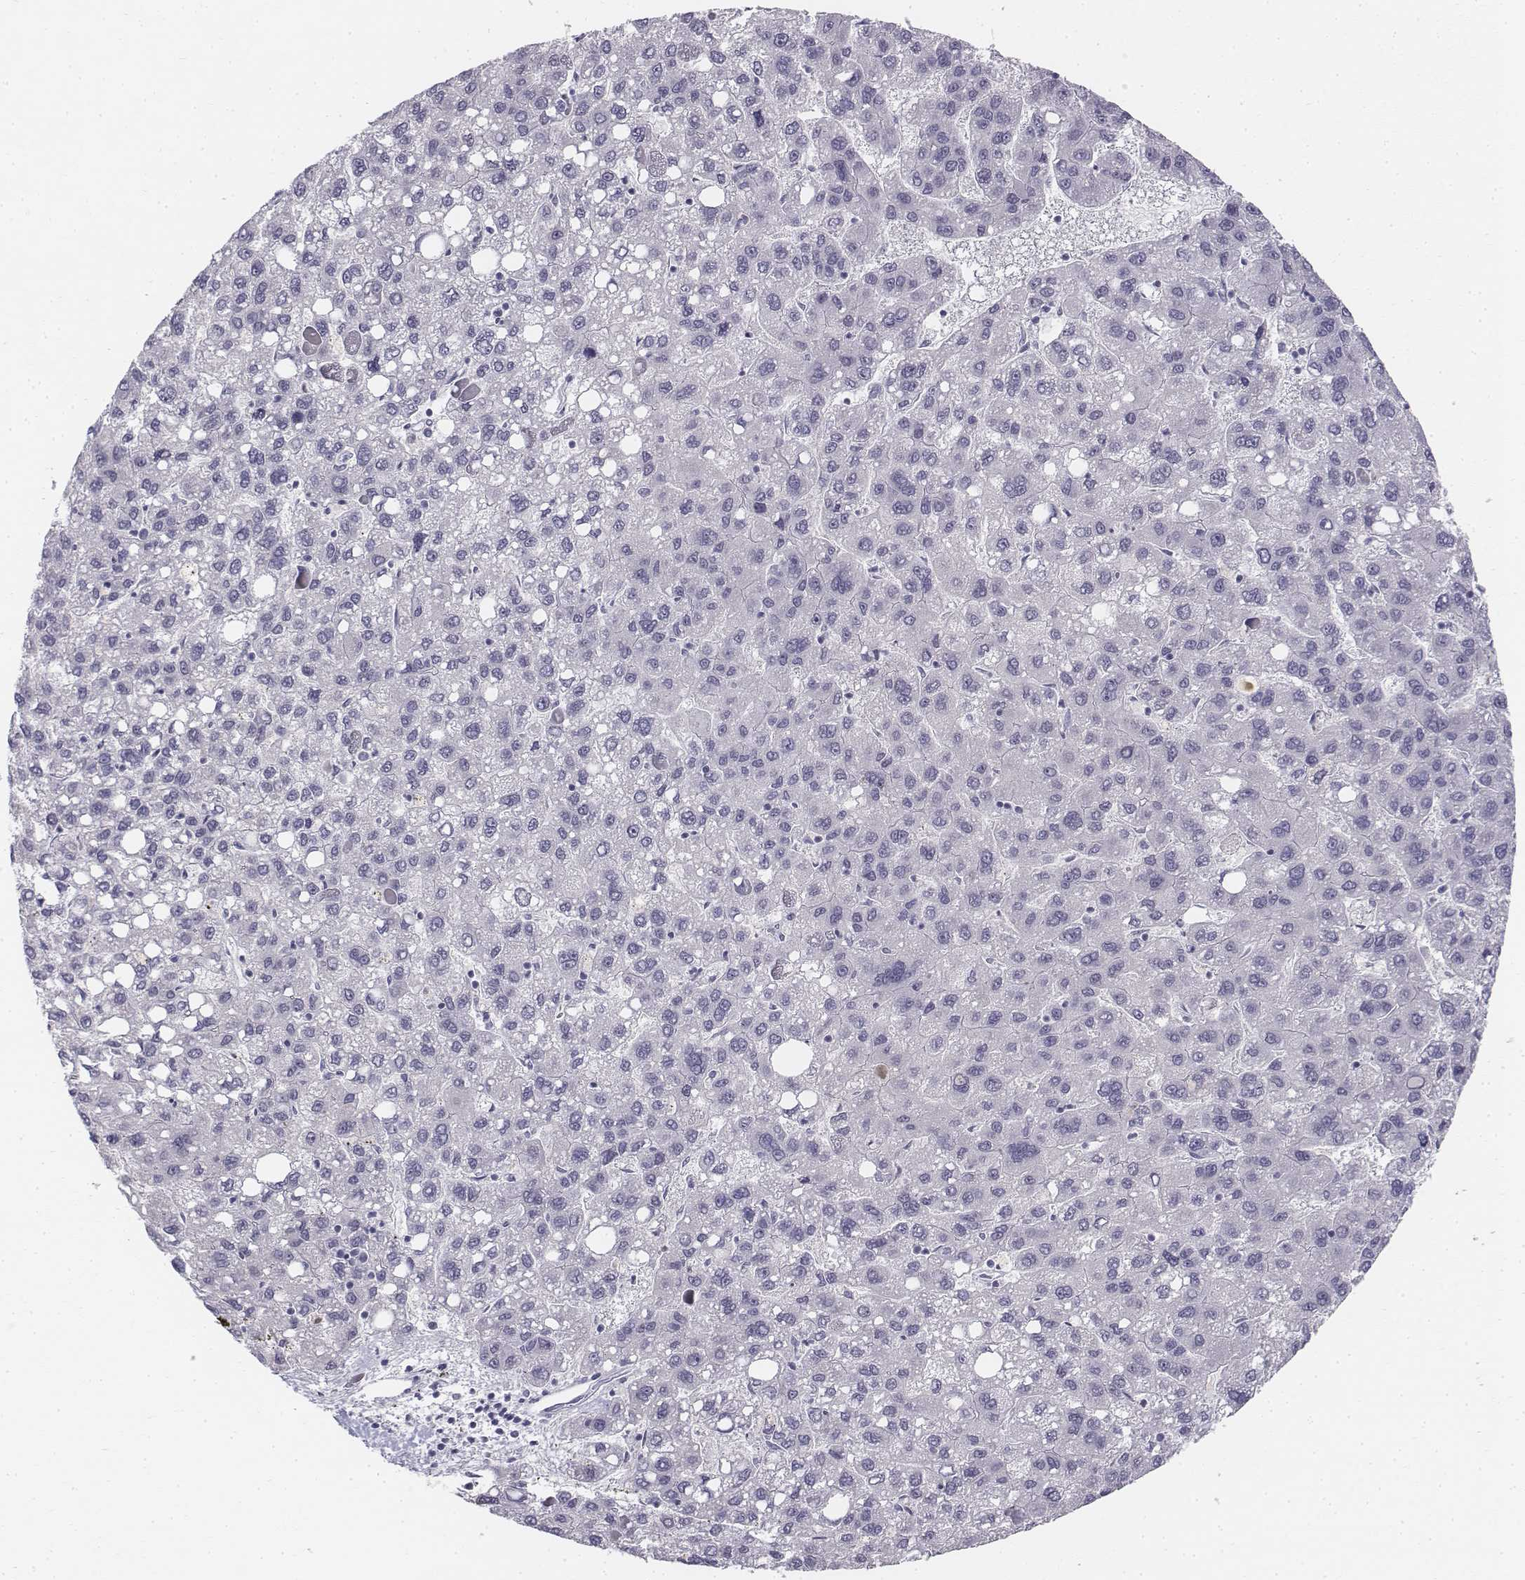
{"staining": {"intensity": "negative", "quantity": "none", "location": "none"}, "tissue": "liver cancer", "cell_type": "Tumor cells", "image_type": "cancer", "snomed": [{"axis": "morphology", "description": "Carcinoma, Hepatocellular, NOS"}, {"axis": "topography", "description": "Liver"}], "caption": "This histopathology image is of hepatocellular carcinoma (liver) stained with IHC to label a protein in brown with the nuclei are counter-stained blue. There is no positivity in tumor cells.", "gene": "TH", "patient": {"sex": "female", "age": 82}}